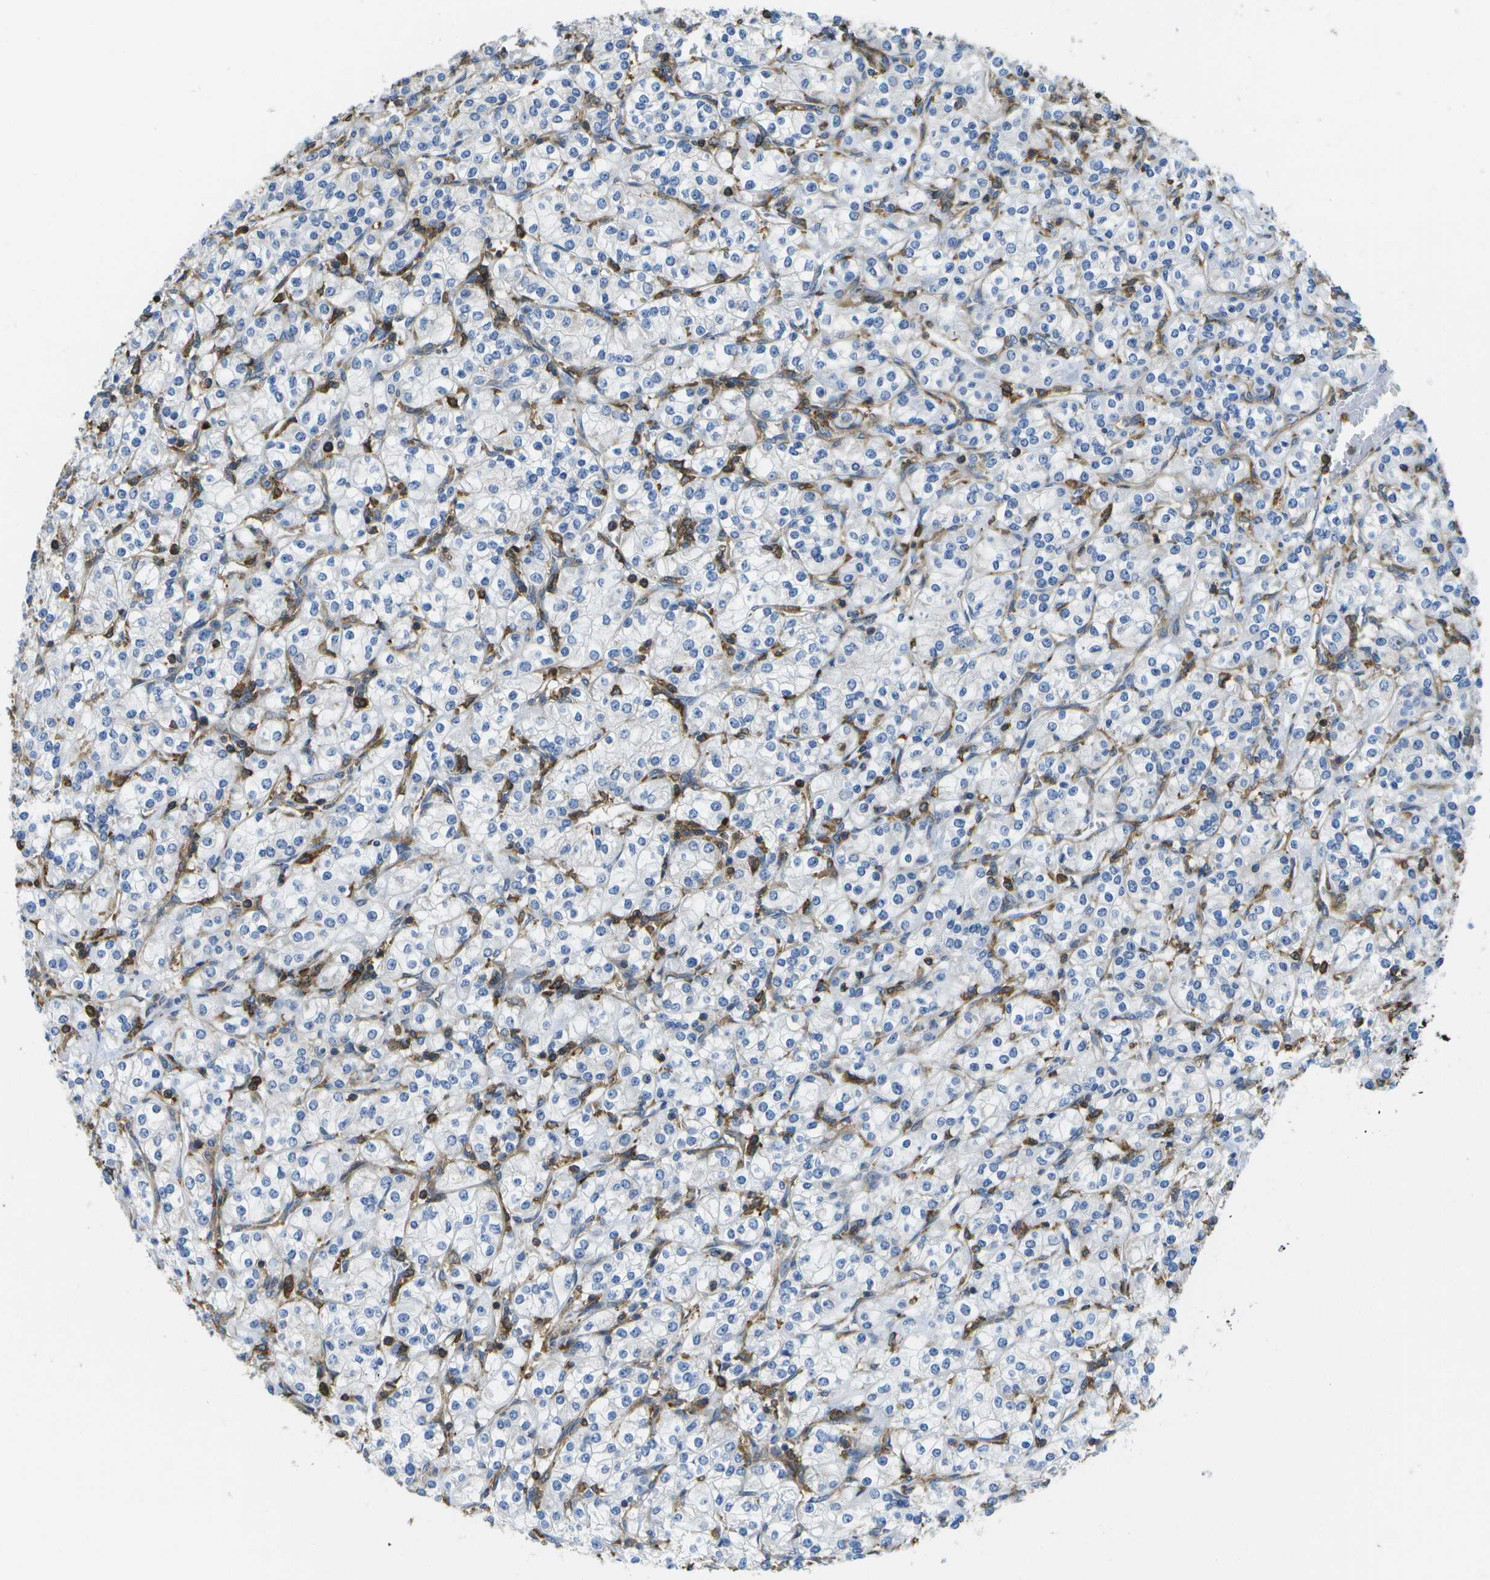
{"staining": {"intensity": "negative", "quantity": "none", "location": "none"}, "tissue": "renal cancer", "cell_type": "Tumor cells", "image_type": "cancer", "snomed": [{"axis": "morphology", "description": "Adenocarcinoma, NOS"}, {"axis": "topography", "description": "Kidney"}], "caption": "Image shows no protein positivity in tumor cells of renal cancer (adenocarcinoma) tissue.", "gene": "RCSD1", "patient": {"sex": "male", "age": 77}}